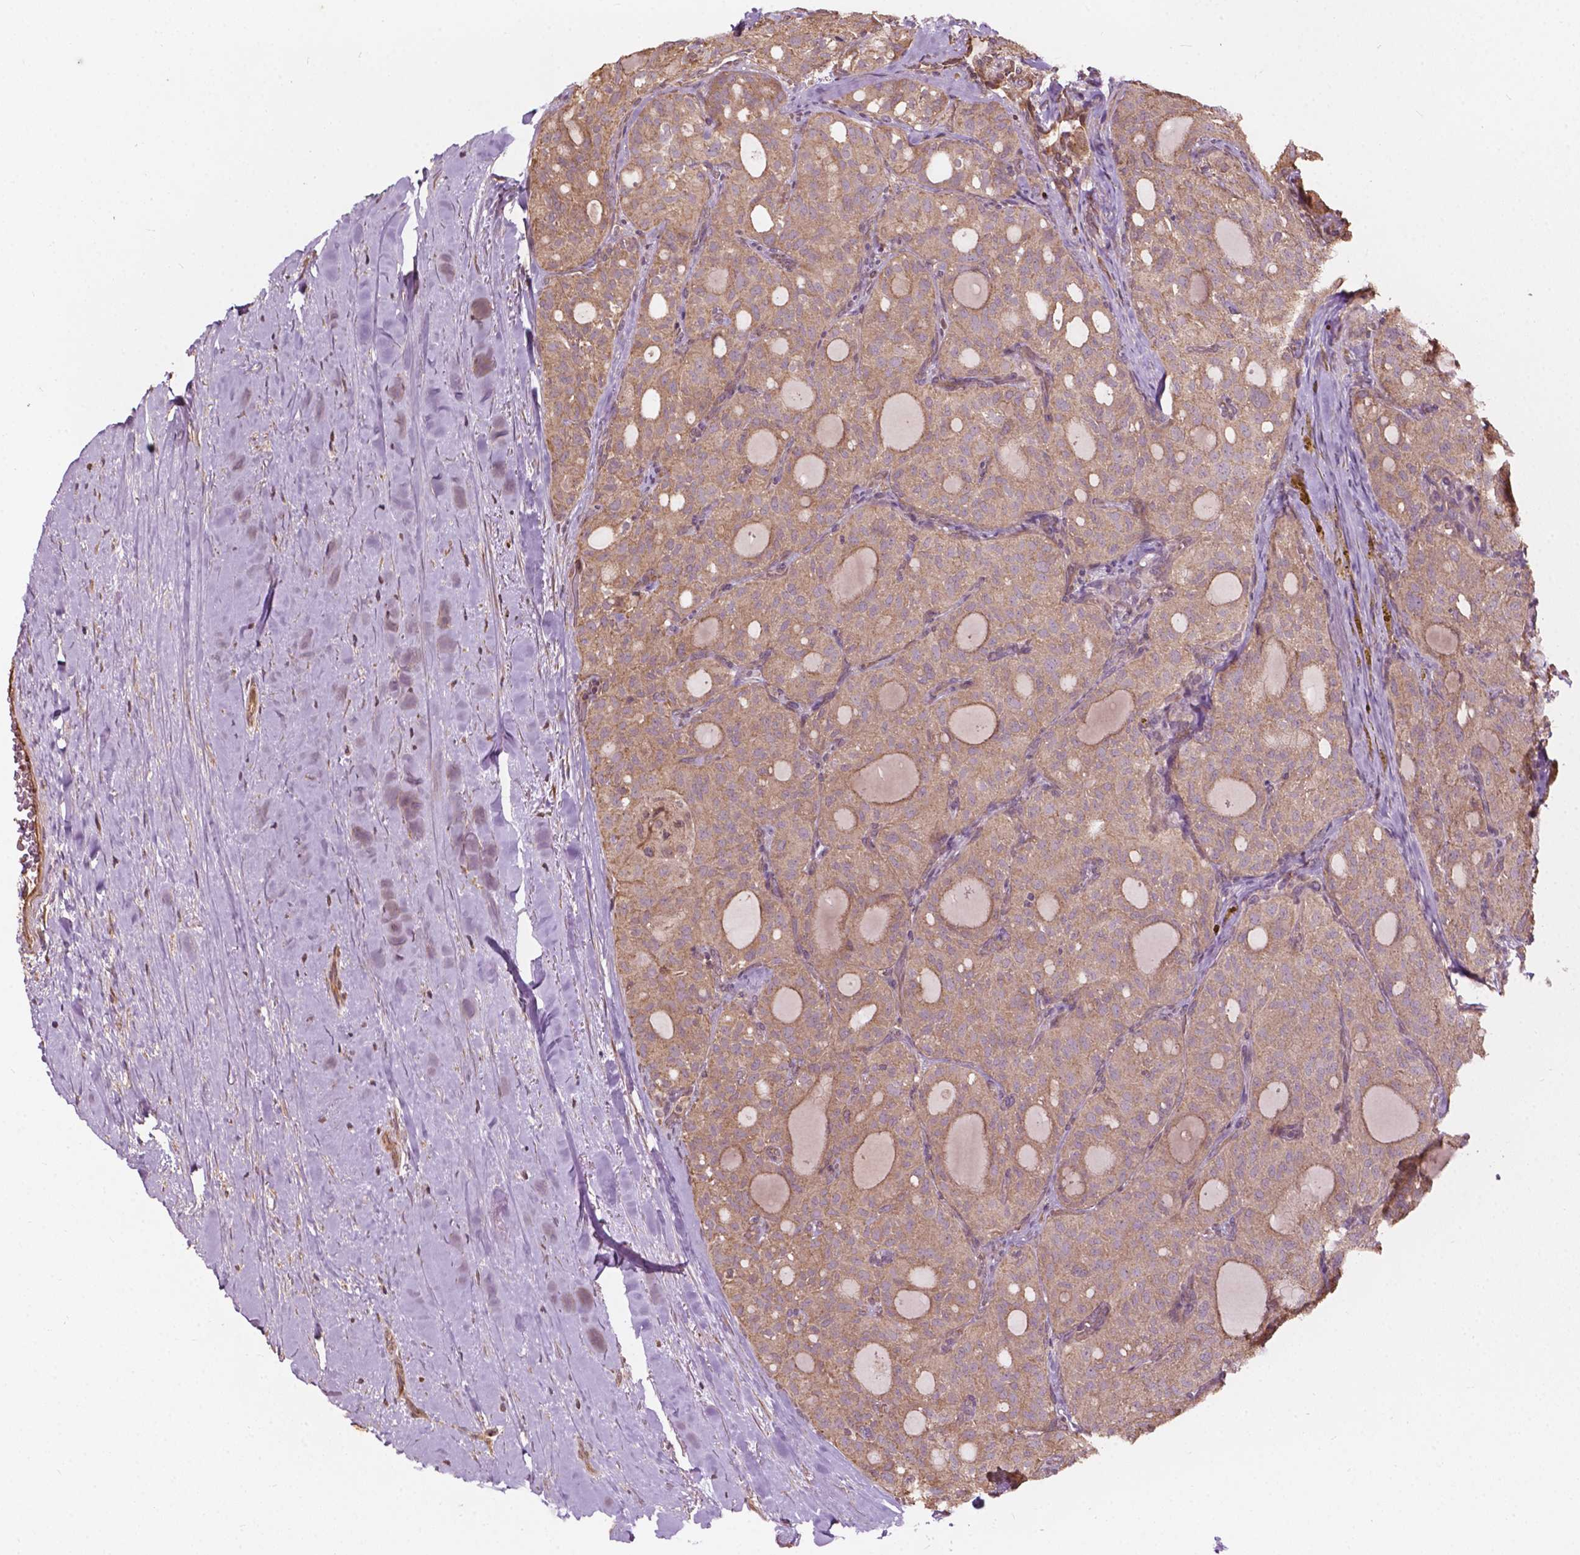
{"staining": {"intensity": "moderate", "quantity": ">75%", "location": "cytoplasmic/membranous"}, "tissue": "thyroid cancer", "cell_type": "Tumor cells", "image_type": "cancer", "snomed": [{"axis": "morphology", "description": "Follicular adenoma carcinoma, NOS"}, {"axis": "topography", "description": "Thyroid gland"}], "caption": "Moderate cytoplasmic/membranous expression is seen in approximately >75% of tumor cells in thyroid follicular adenoma carcinoma.", "gene": "CDC42BPA", "patient": {"sex": "male", "age": 75}}